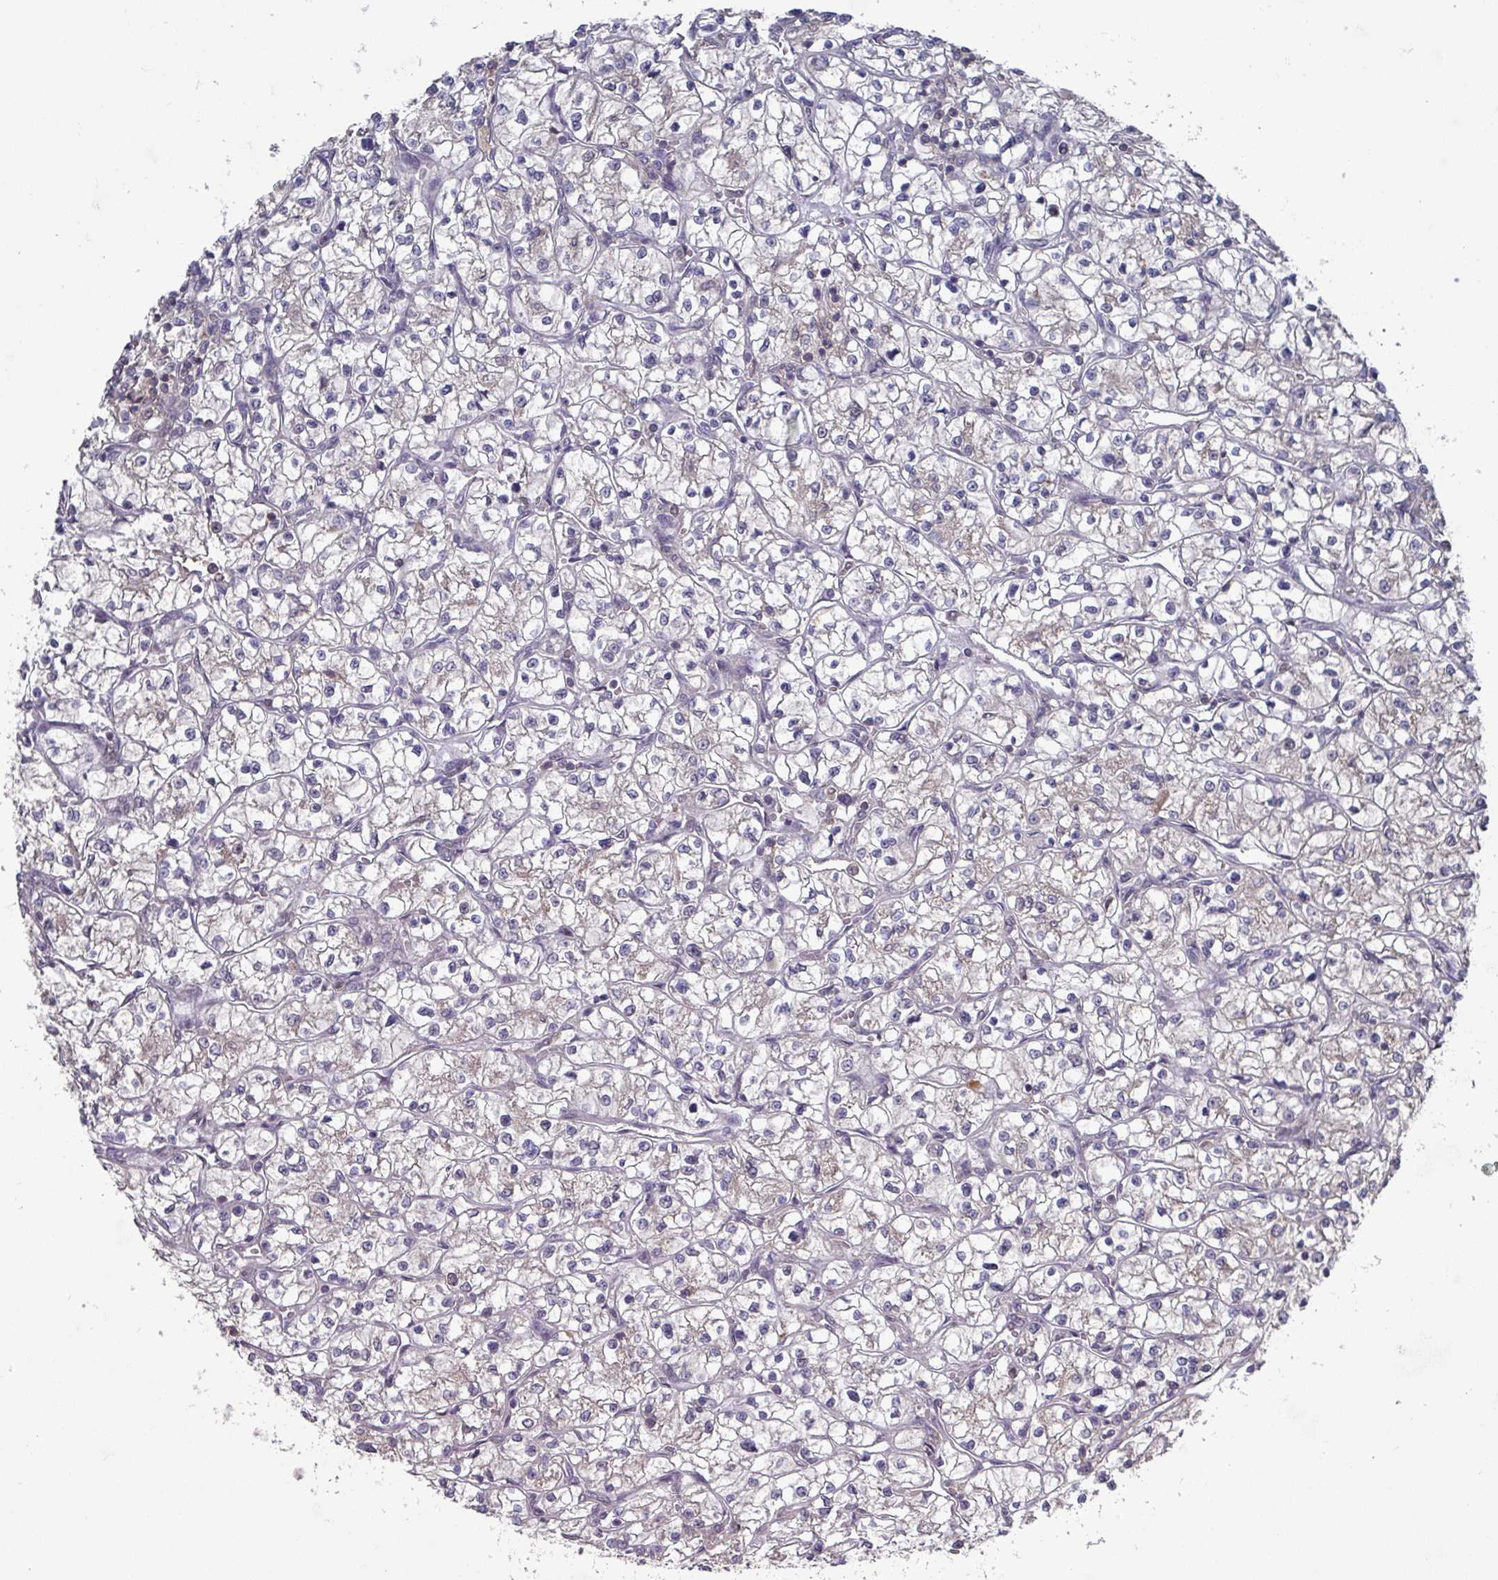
{"staining": {"intensity": "negative", "quantity": "none", "location": "none"}, "tissue": "renal cancer", "cell_type": "Tumor cells", "image_type": "cancer", "snomed": [{"axis": "morphology", "description": "Adenocarcinoma, NOS"}, {"axis": "topography", "description": "Kidney"}], "caption": "Photomicrograph shows no significant protein positivity in tumor cells of renal cancer.", "gene": "PRRX1", "patient": {"sex": "female", "age": 64}}